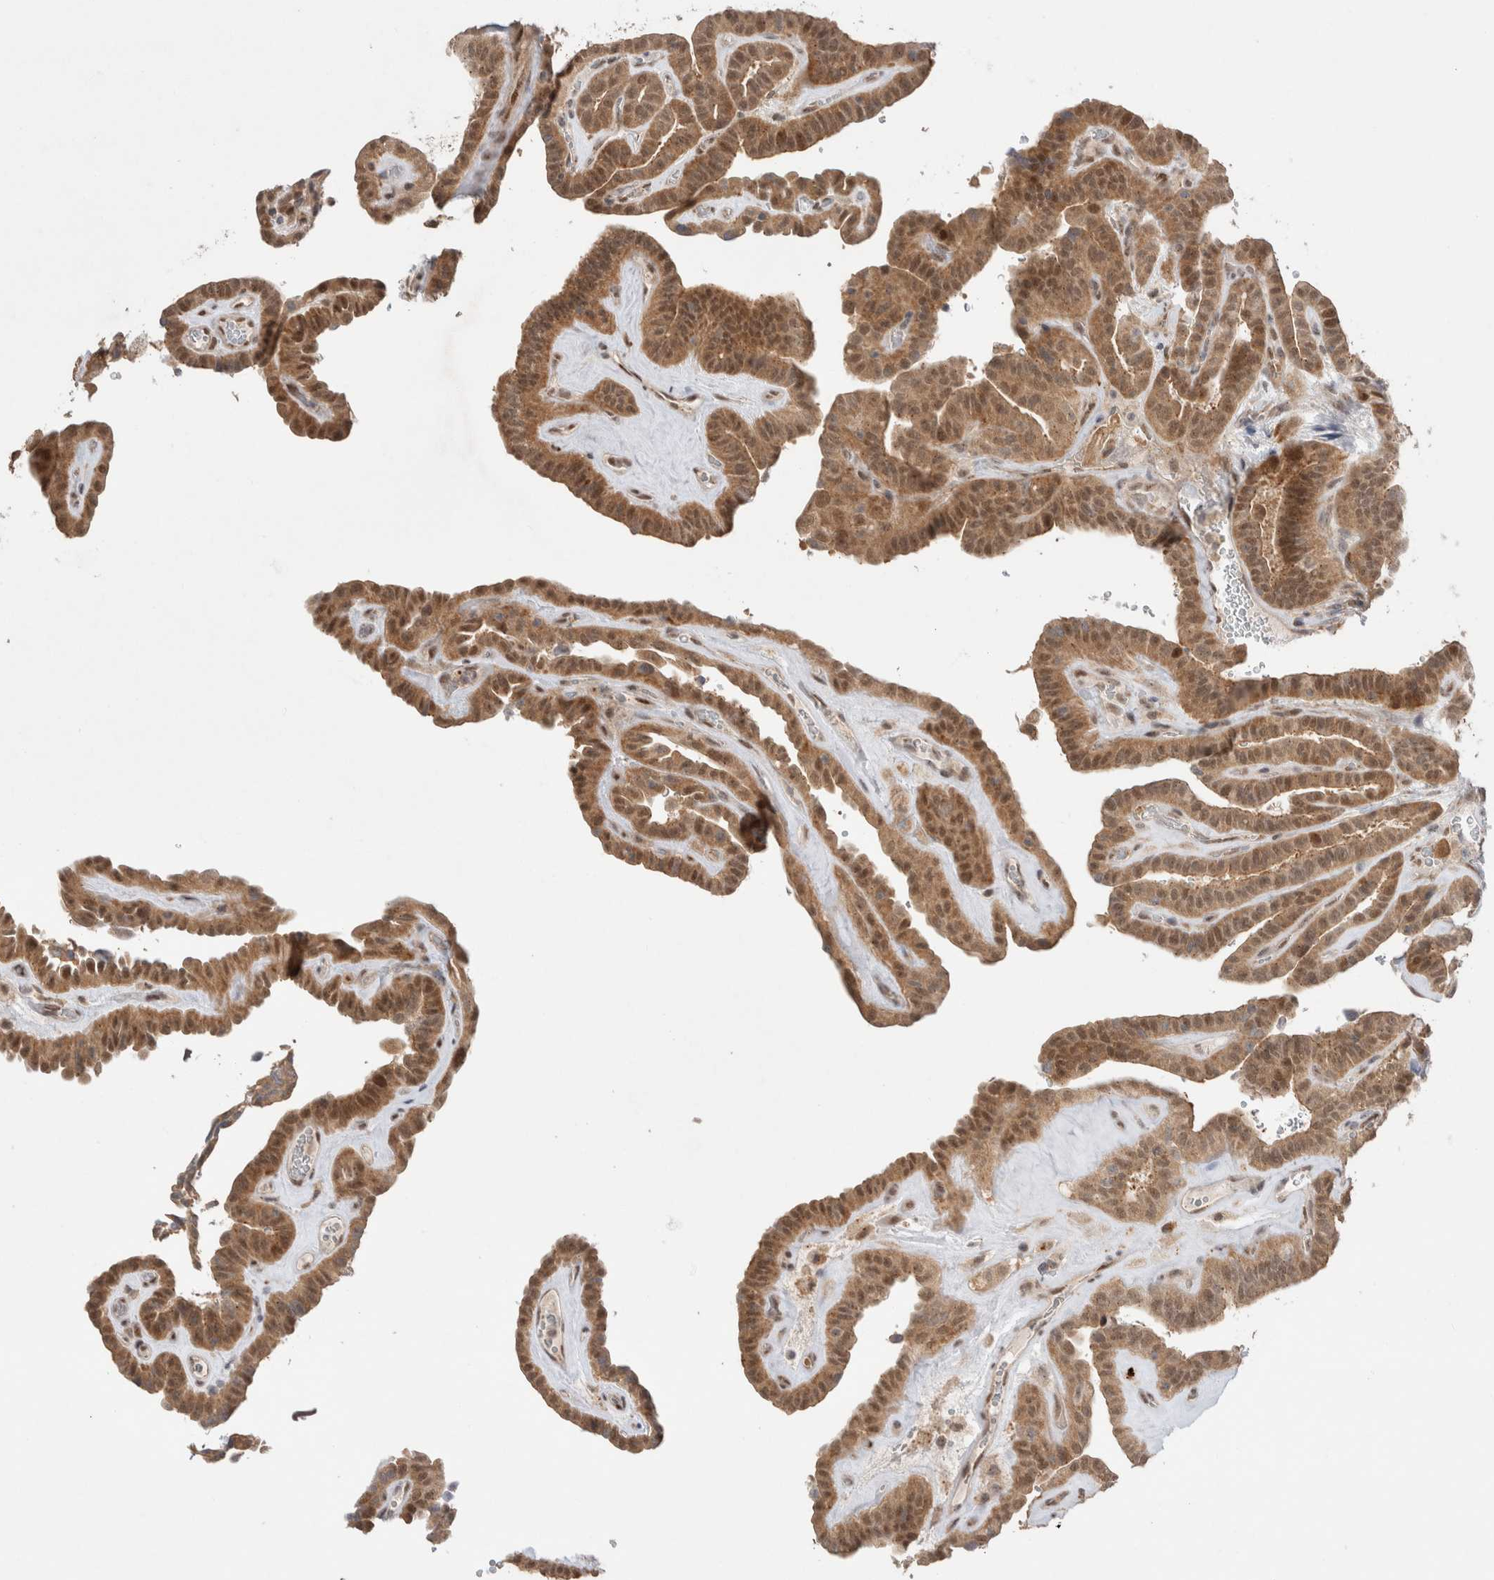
{"staining": {"intensity": "moderate", "quantity": "25%-75%", "location": "cytoplasmic/membranous,nuclear"}, "tissue": "thyroid cancer", "cell_type": "Tumor cells", "image_type": "cancer", "snomed": [{"axis": "morphology", "description": "Papillary adenocarcinoma, NOS"}, {"axis": "topography", "description": "Thyroid gland"}], "caption": "Protein expression analysis of human papillary adenocarcinoma (thyroid) reveals moderate cytoplasmic/membranous and nuclear staining in about 25%-75% of tumor cells.", "gene": "SLC29A1", "patient": {"sex": "male", "age": 77}}